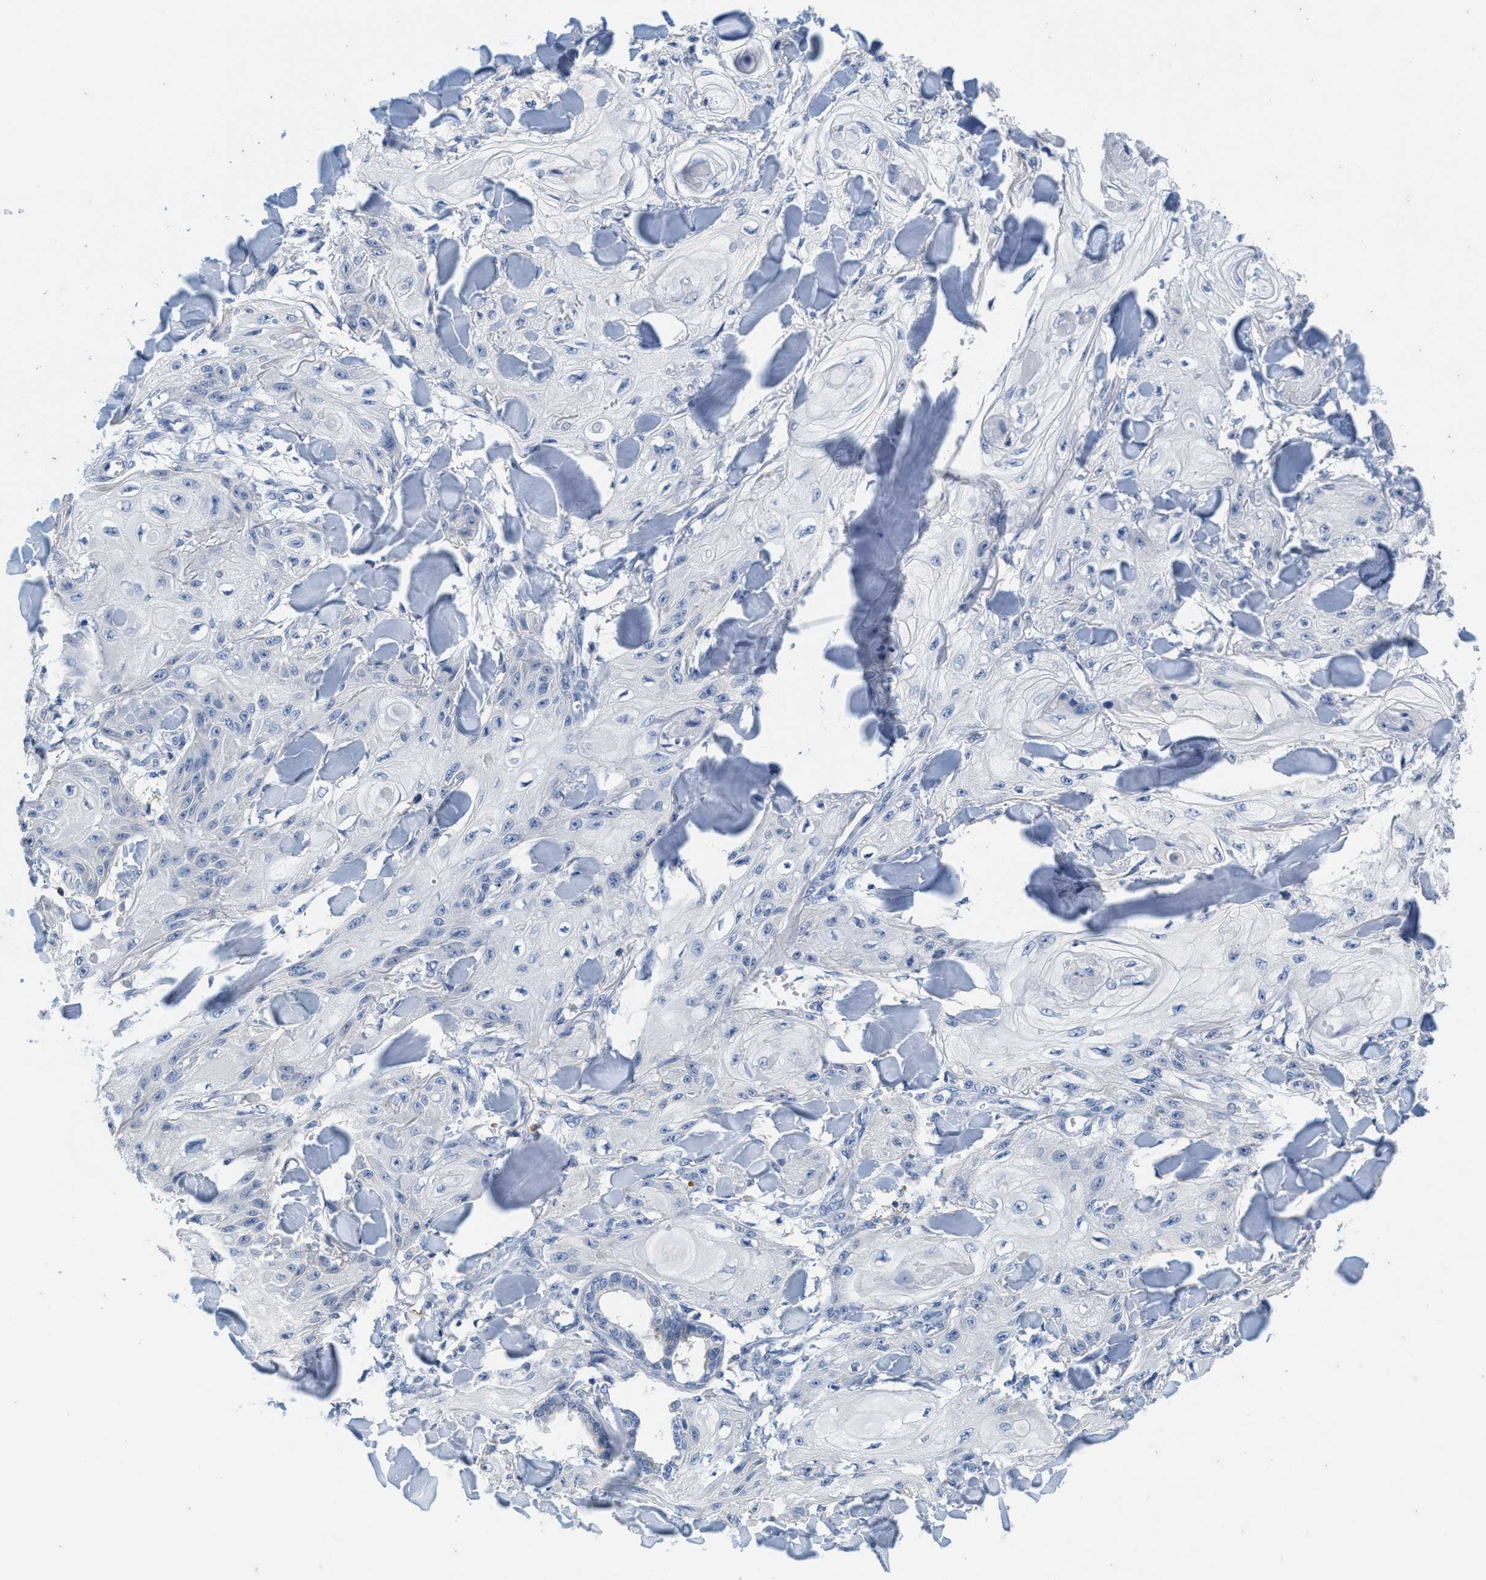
{"staining": {"intensity": "negative", "quantity": "none", "location": "none"}, "tissue": "skin cancer", "cell_type": "Tumor cells", "image_type": "cancer", "snomed": [{"axis": "morphology", "description": "Squamous cell carcinoma, NOS"}, {"axis": "topography", "description": "Skin"}], "caption": "Immunohistochemical staining of human skin squamous cell carcinoma shows no significant expression in tumor cells.", "gene": "ABCB11", "patient": {"sex": "male", "age": 74}}